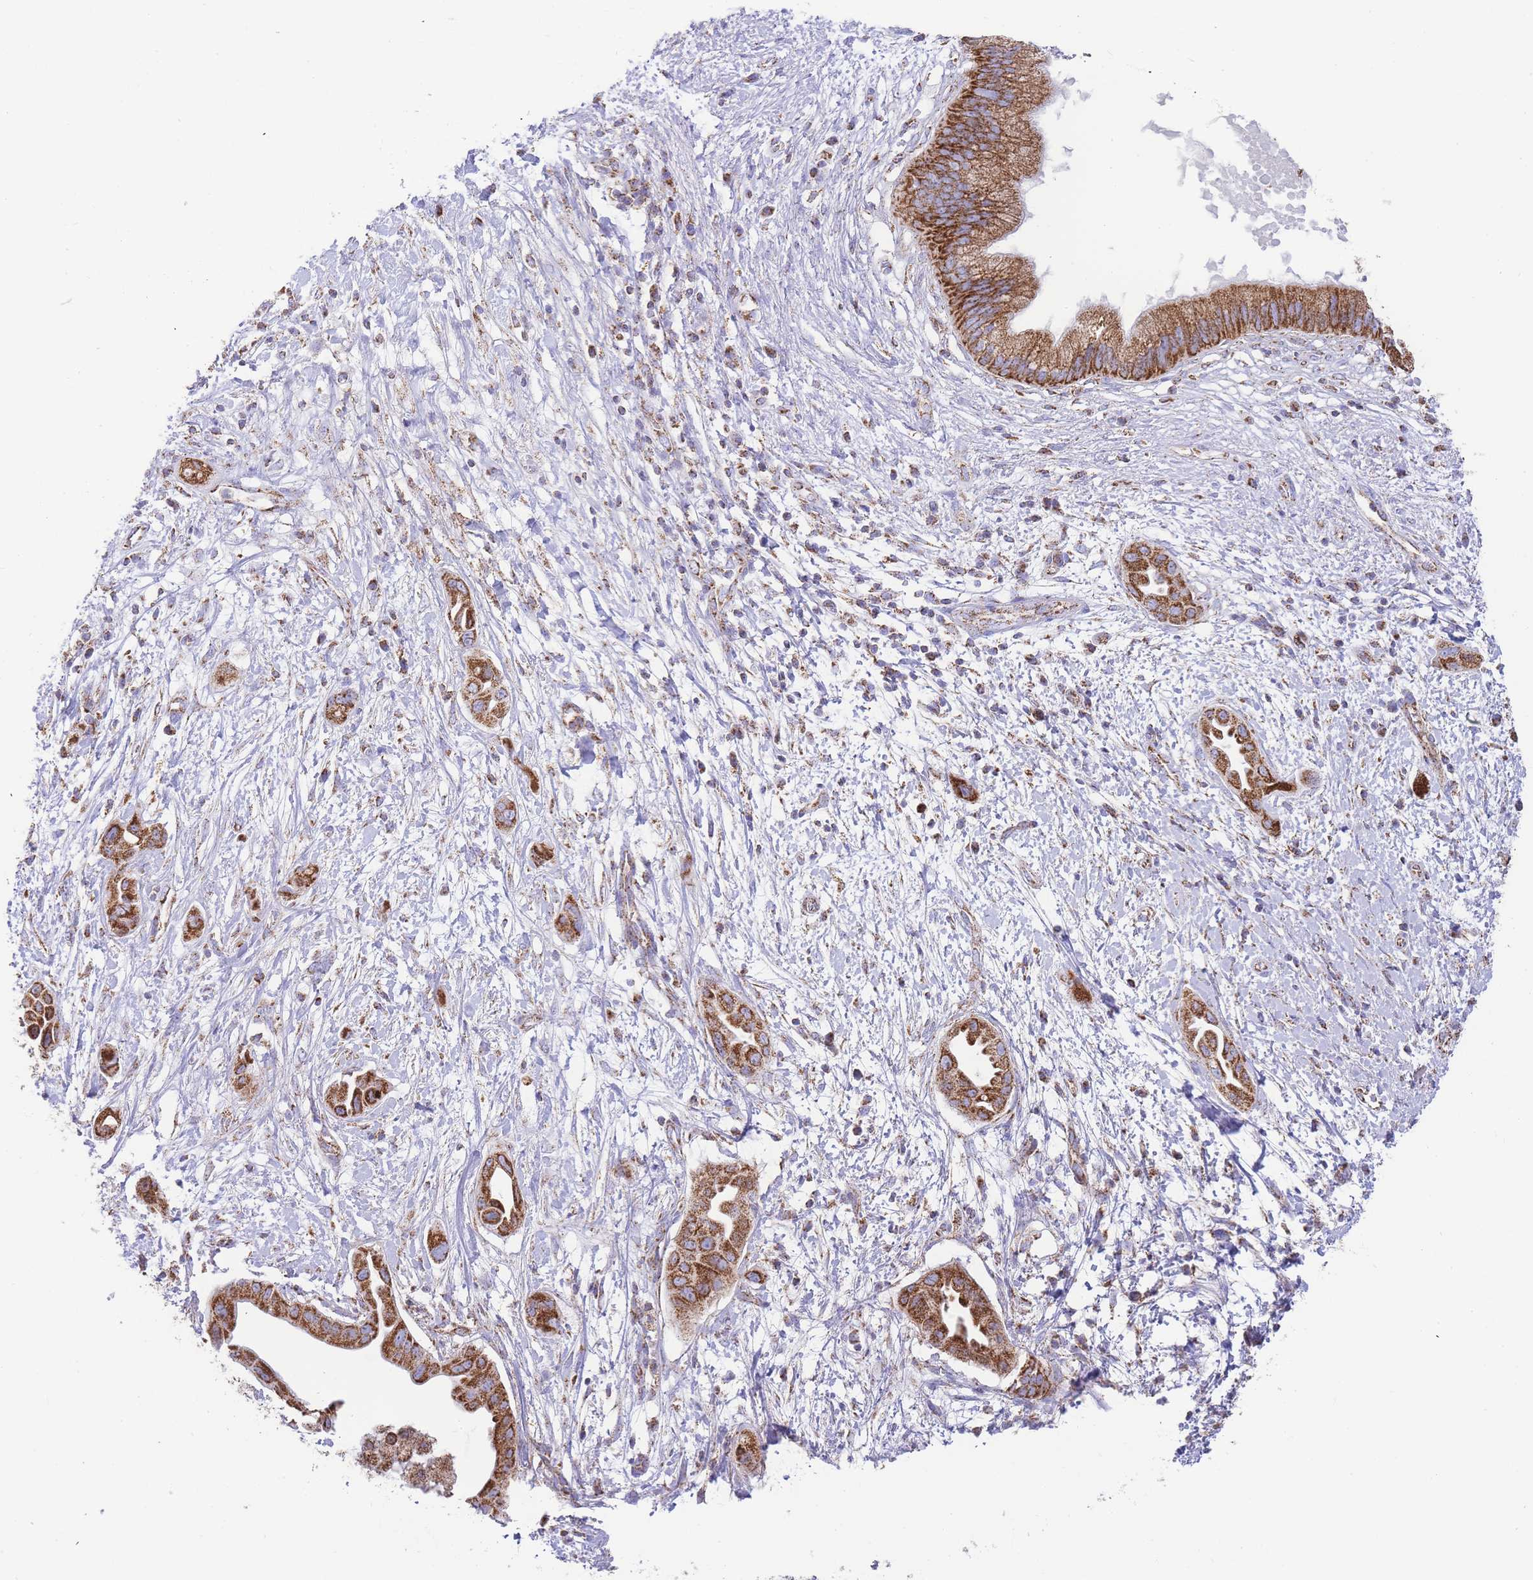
{"staining": {"intensity": "strong", "quantity": ">75%", "location": "cytoplasmic/membranous"}, "tissue": "pancreatic cancer", "cell_type": "Tumor cells", "image_type": "cancer", "snomed": [{"axis": "morphology", "description": "Adenocarcinoma, NOS"}, {"axis": "topography", "description": "Pancreas"}], "caption": "The micrograph demonstrates immunohistochemical staining of pancreatic cancer (adenocarcinoma). There is strong cytoplasmic/membranous positivity is identified in about >75% of tumor cells. (IHC, brightfield microscopy, high magnification).", "gene": "GSTM1", "patient": {"sex": "male", "age": 68}}